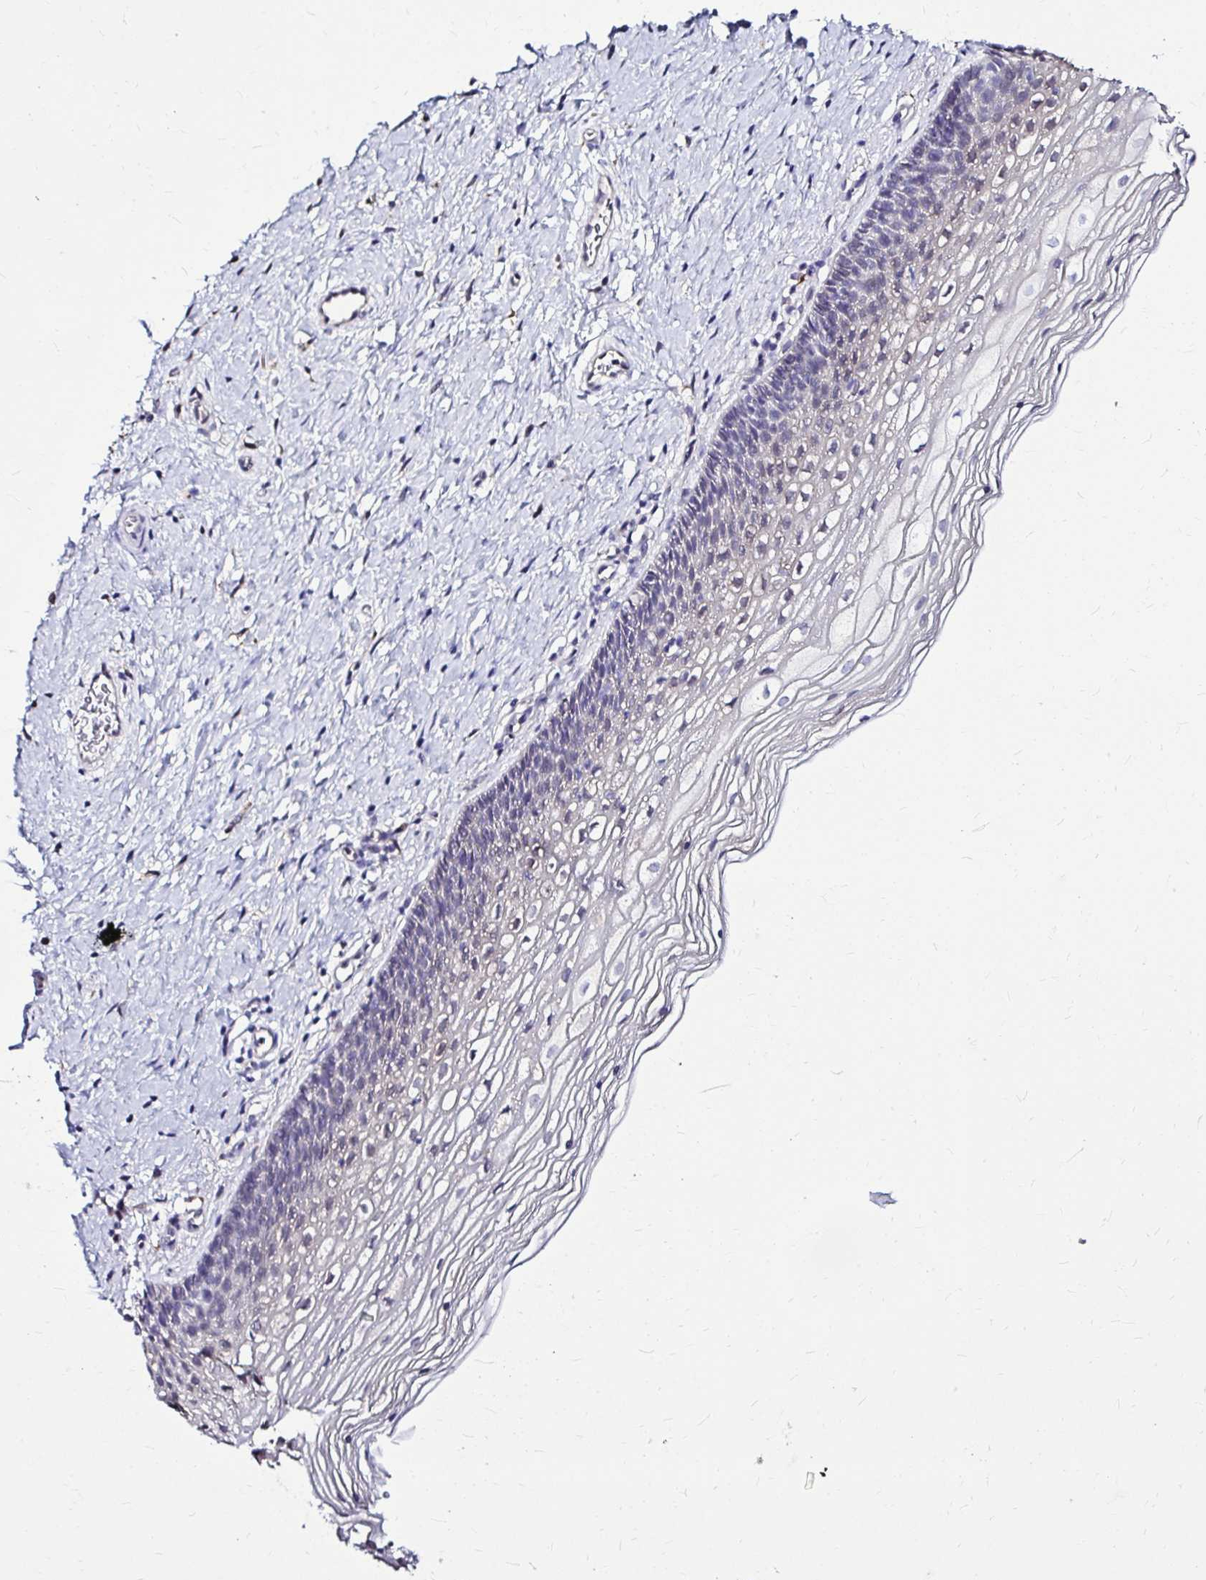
{"staining": {"intensity": "weak", "quantity": "<25%", "location": "cytoplasmic/membranous"}, "tissue": "cervix", "cell_type": "Glandular cells", "image_type": "normal", "snomed": [{"axis": "morphology", "description": "Normal tissue, NOS"}, {"axis": "topography", "description": "Cervix"}], "caption": "Benign cervix was stained to show a protein in brown. There is no significant expression in glandular cells.", "gene": "IDH1", "patient": {"sex": "female", "age": 34}}